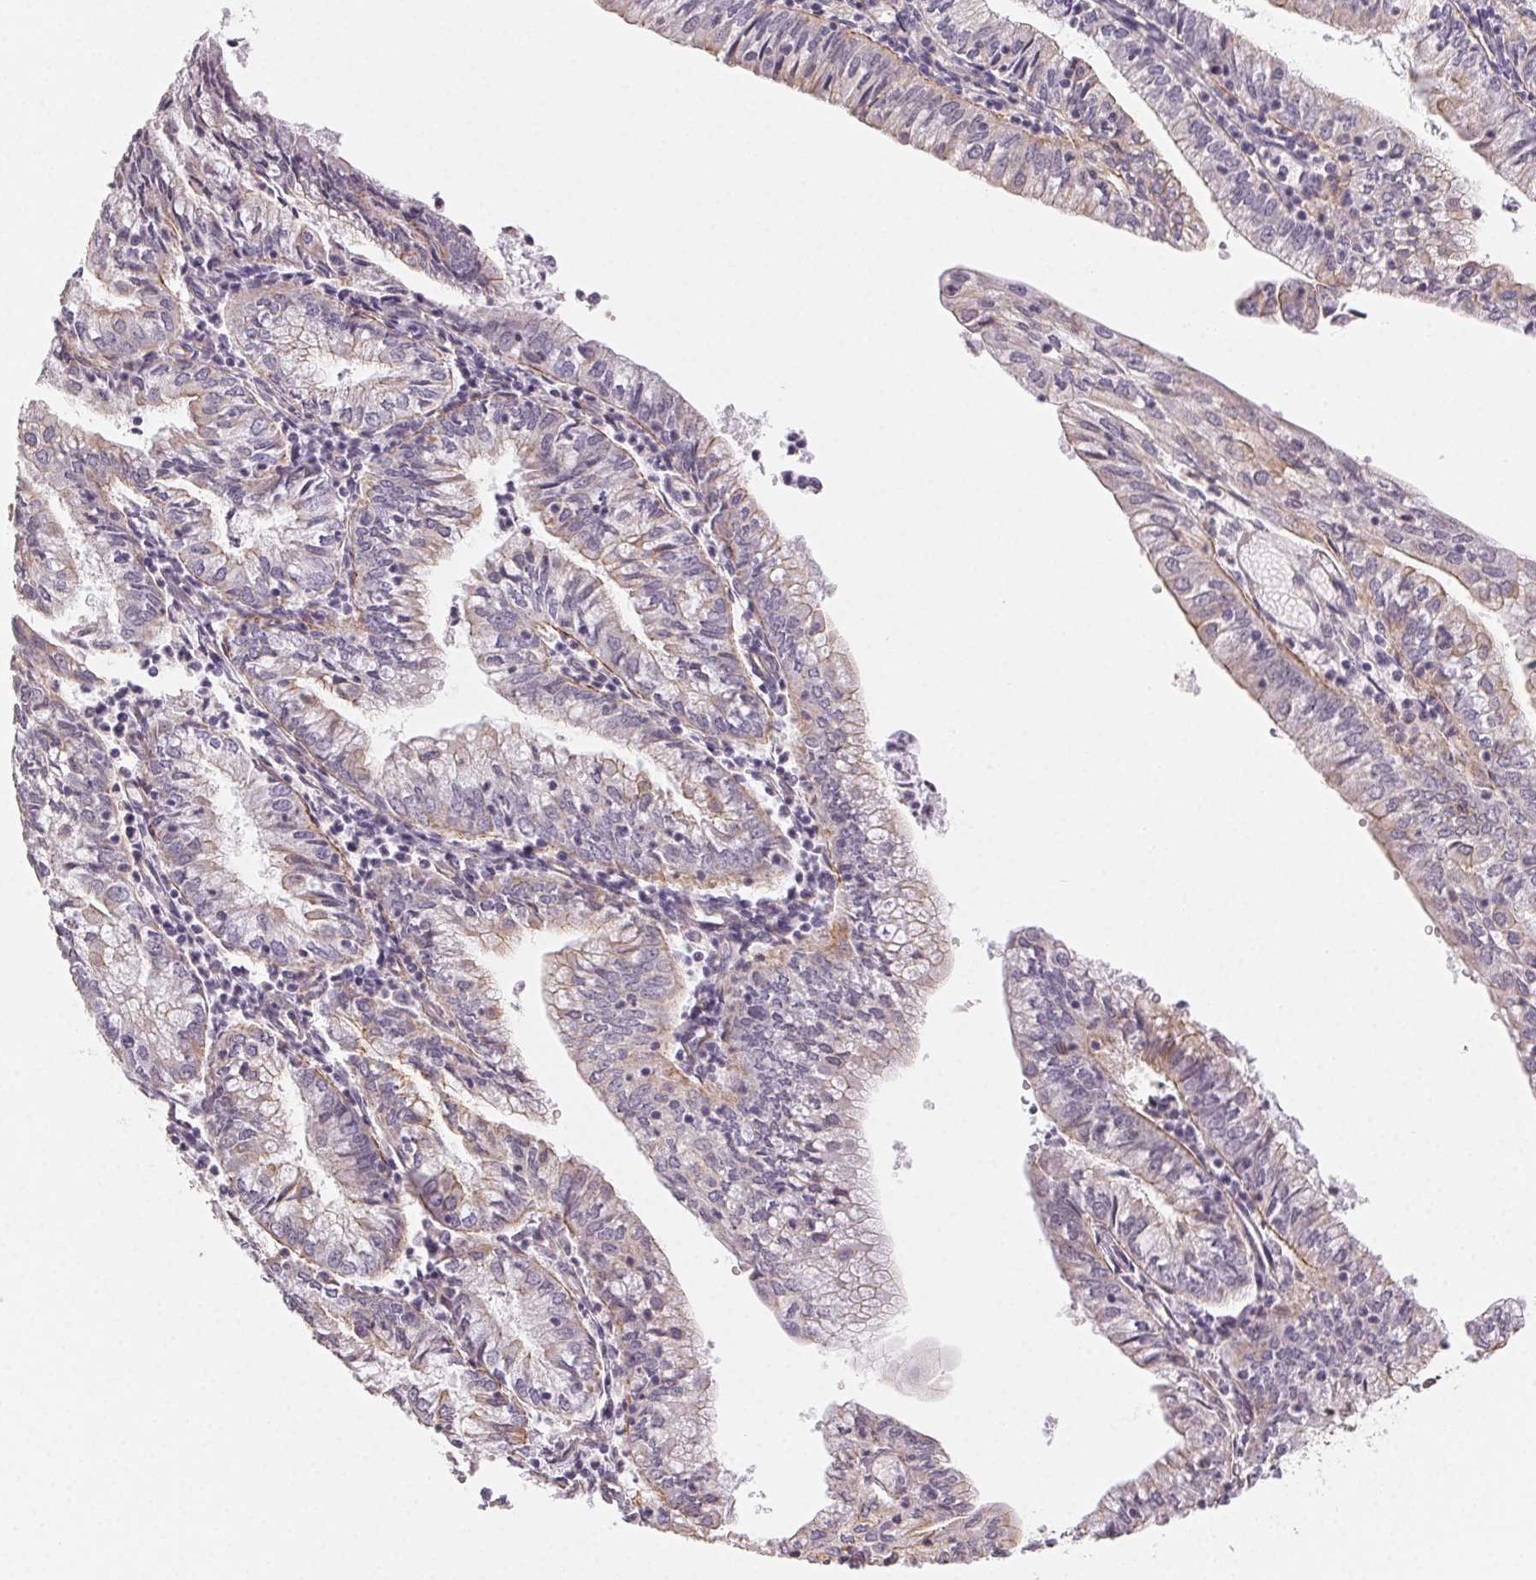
{"staining": {"intensity": "weak", "quantity": "<25%", "location": "cytoplasmic/membranous"}, "tissue": "endometrial cancer", "cell_type": "Tumor cells", "image_type": "cancer", "snomed": [{"axis": "morphology", "description": "Adenocarcinoma, NOS"}, {"axis": "topography", "description": "Endometrium"}], "caption": "IHC photomicrograph of human endometrial cancer (adenocarcinoma) stained for a protein (brown), which demonstrates no staining in tumor cells.", "gene": "PLA2G4F", "patient": {"sex": "female", "age": 55}}